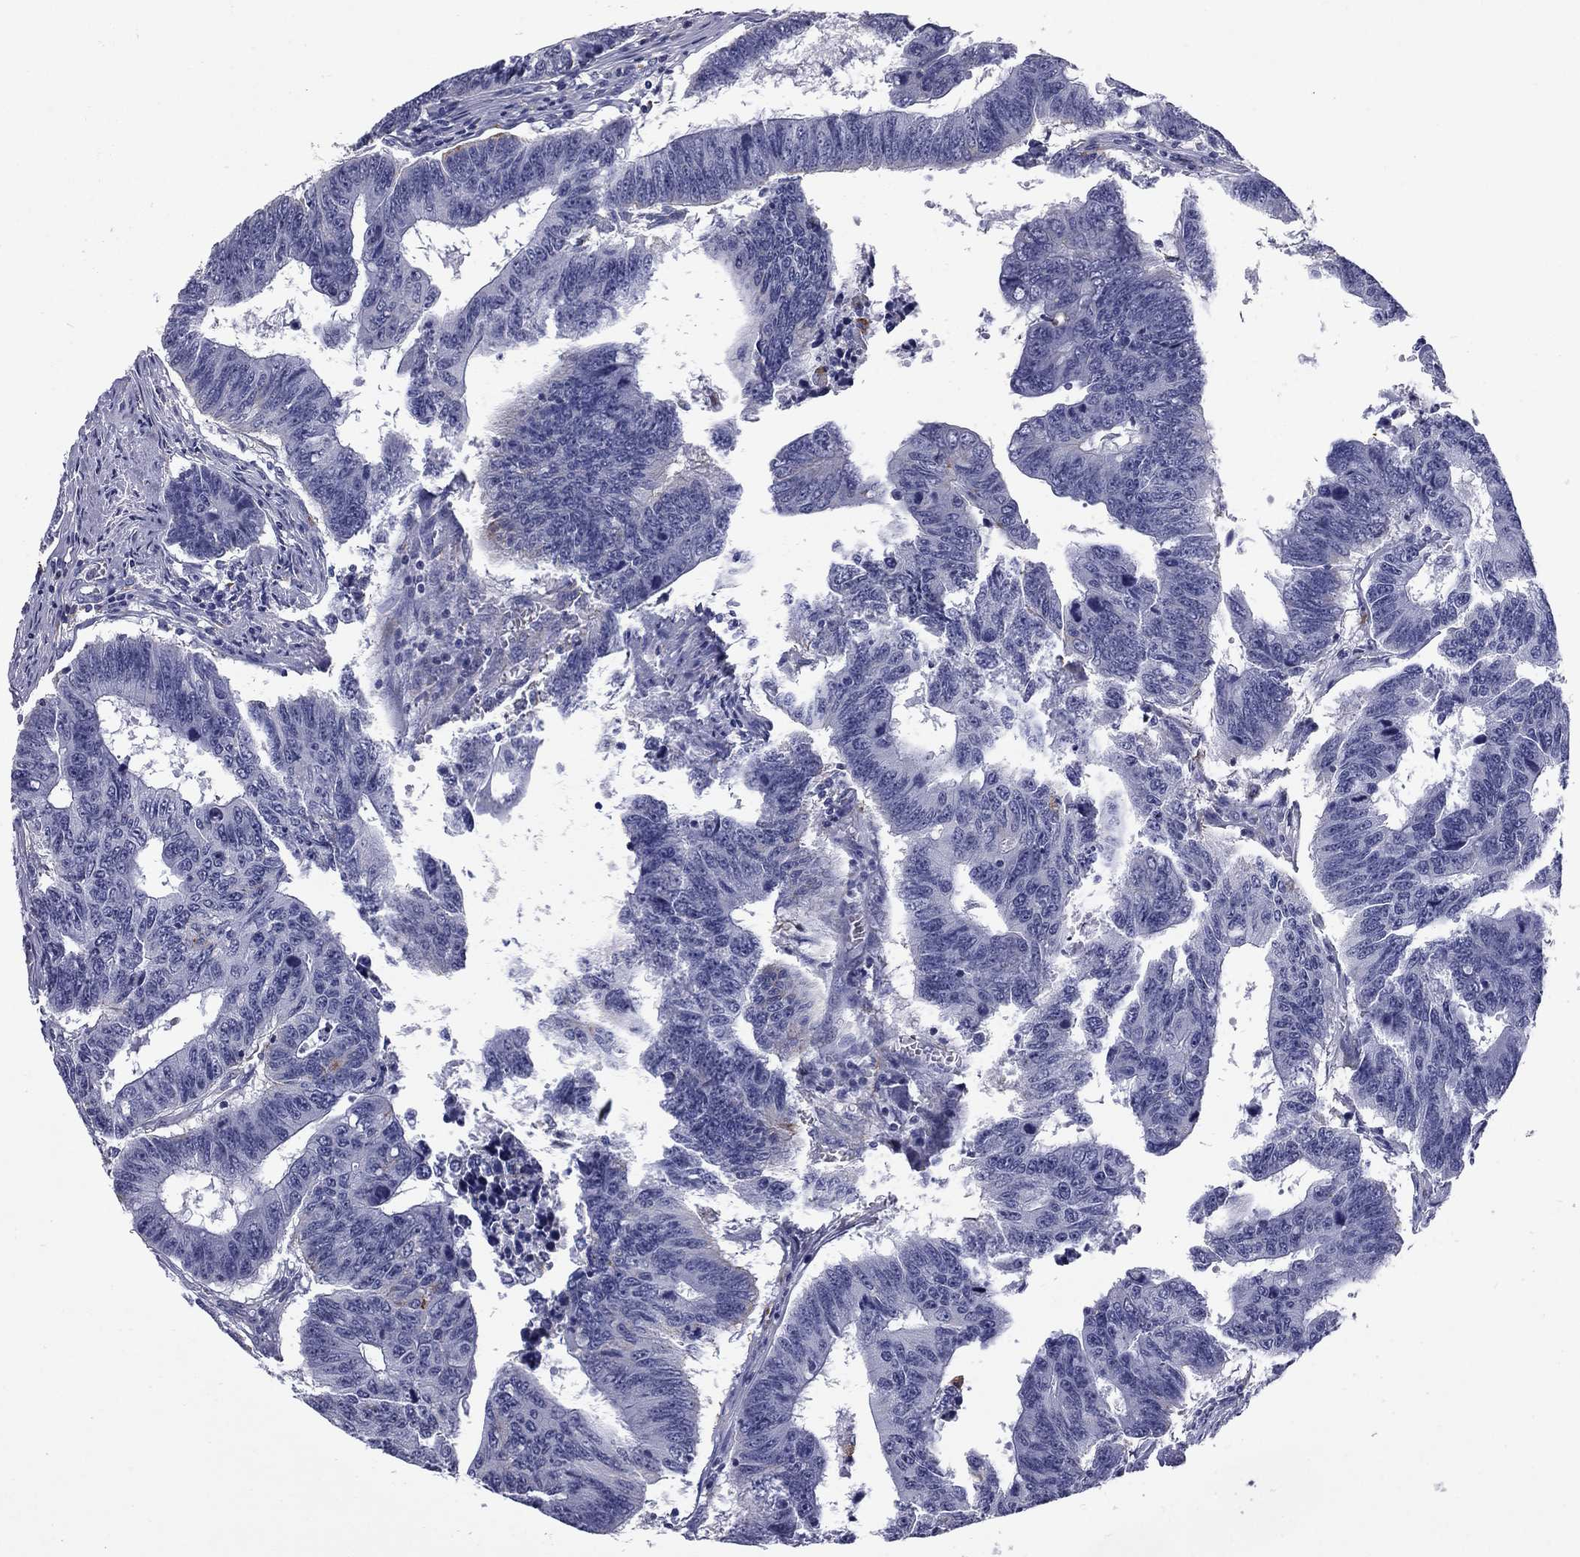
{"staining": {"intensity": "negative", "quantity": "none", "location": "none"}, "tissue": "colorectal cancer", "cell_type": "Tumor cells", "image_type": "cancer", "snomed": [{"axis": "morphology", "description": "Adenocarcinoma, NOS"}, {"axis": "topography", "description": "Appendix"}, {"axis": "topography", "description": "Colon"}, {"axis": "topography", "description": "Cecum"}, {"axis": "topography", "description": "Colon asc"}], "caption": "Tumor cells are negative for protein expression in human adenocarcinoma (colorectal).", "gene": "MADCAM1", "patient": {"sex": "female", "age": 85}}